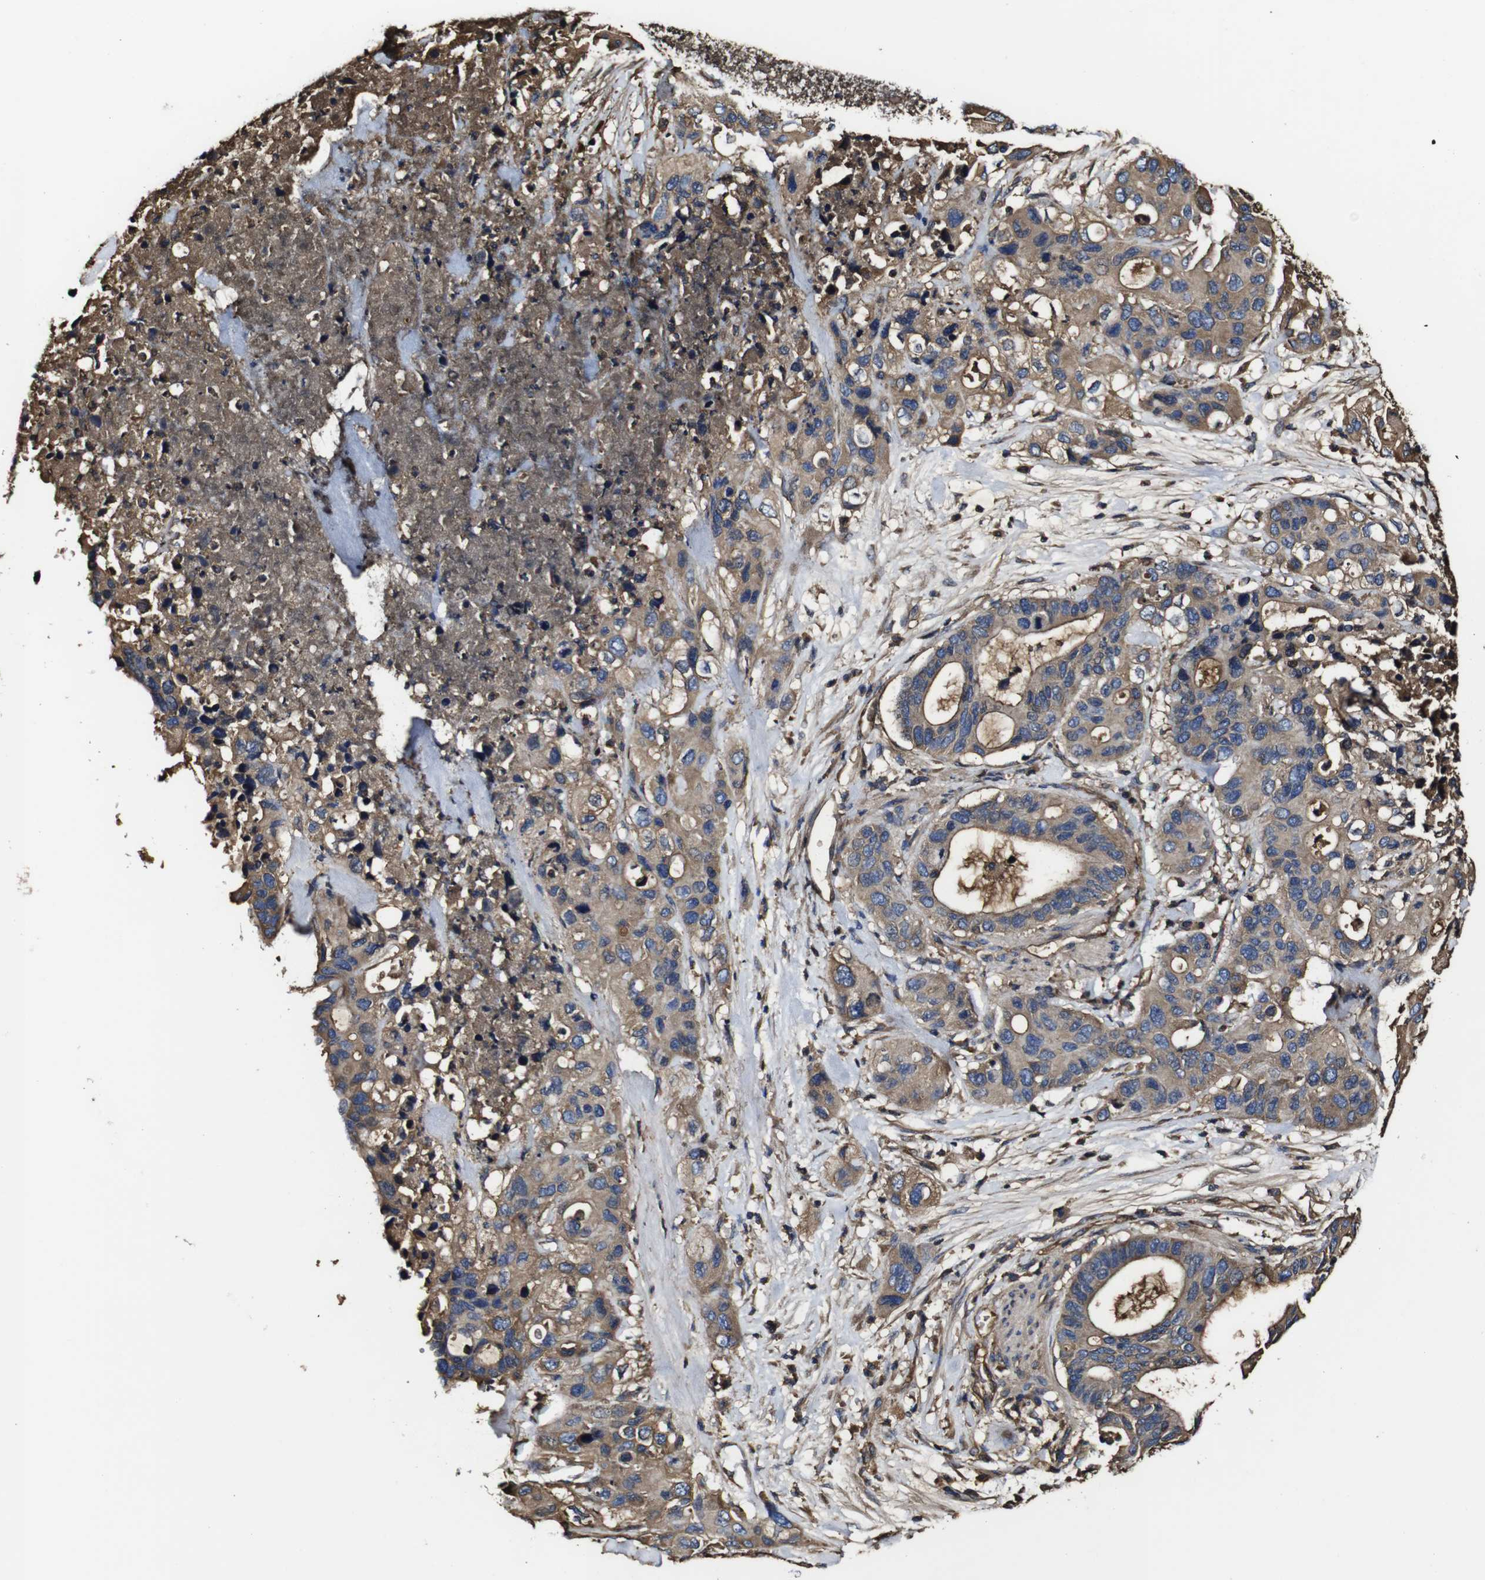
{"staining": {"intensity": "moderate", "quantity": ">75%", "location": "cytoplasmic/membranous"}, "tissue": "pancreatic cancer", "cell_type": "Tumor cells", "image_type": "cancer", "snomed": [{"axis": "morphology", "description": "Adenocarcinoma, NOS"}, {"axis": "topography", "description": "Pancreas"}], "caption": "Human adenocarcinoma (pancreatic) stained with a protein marker exhibits moderate staining in tumor cells.", "gene": "MSN", "patient": {"sex": "female", "age": 71}}